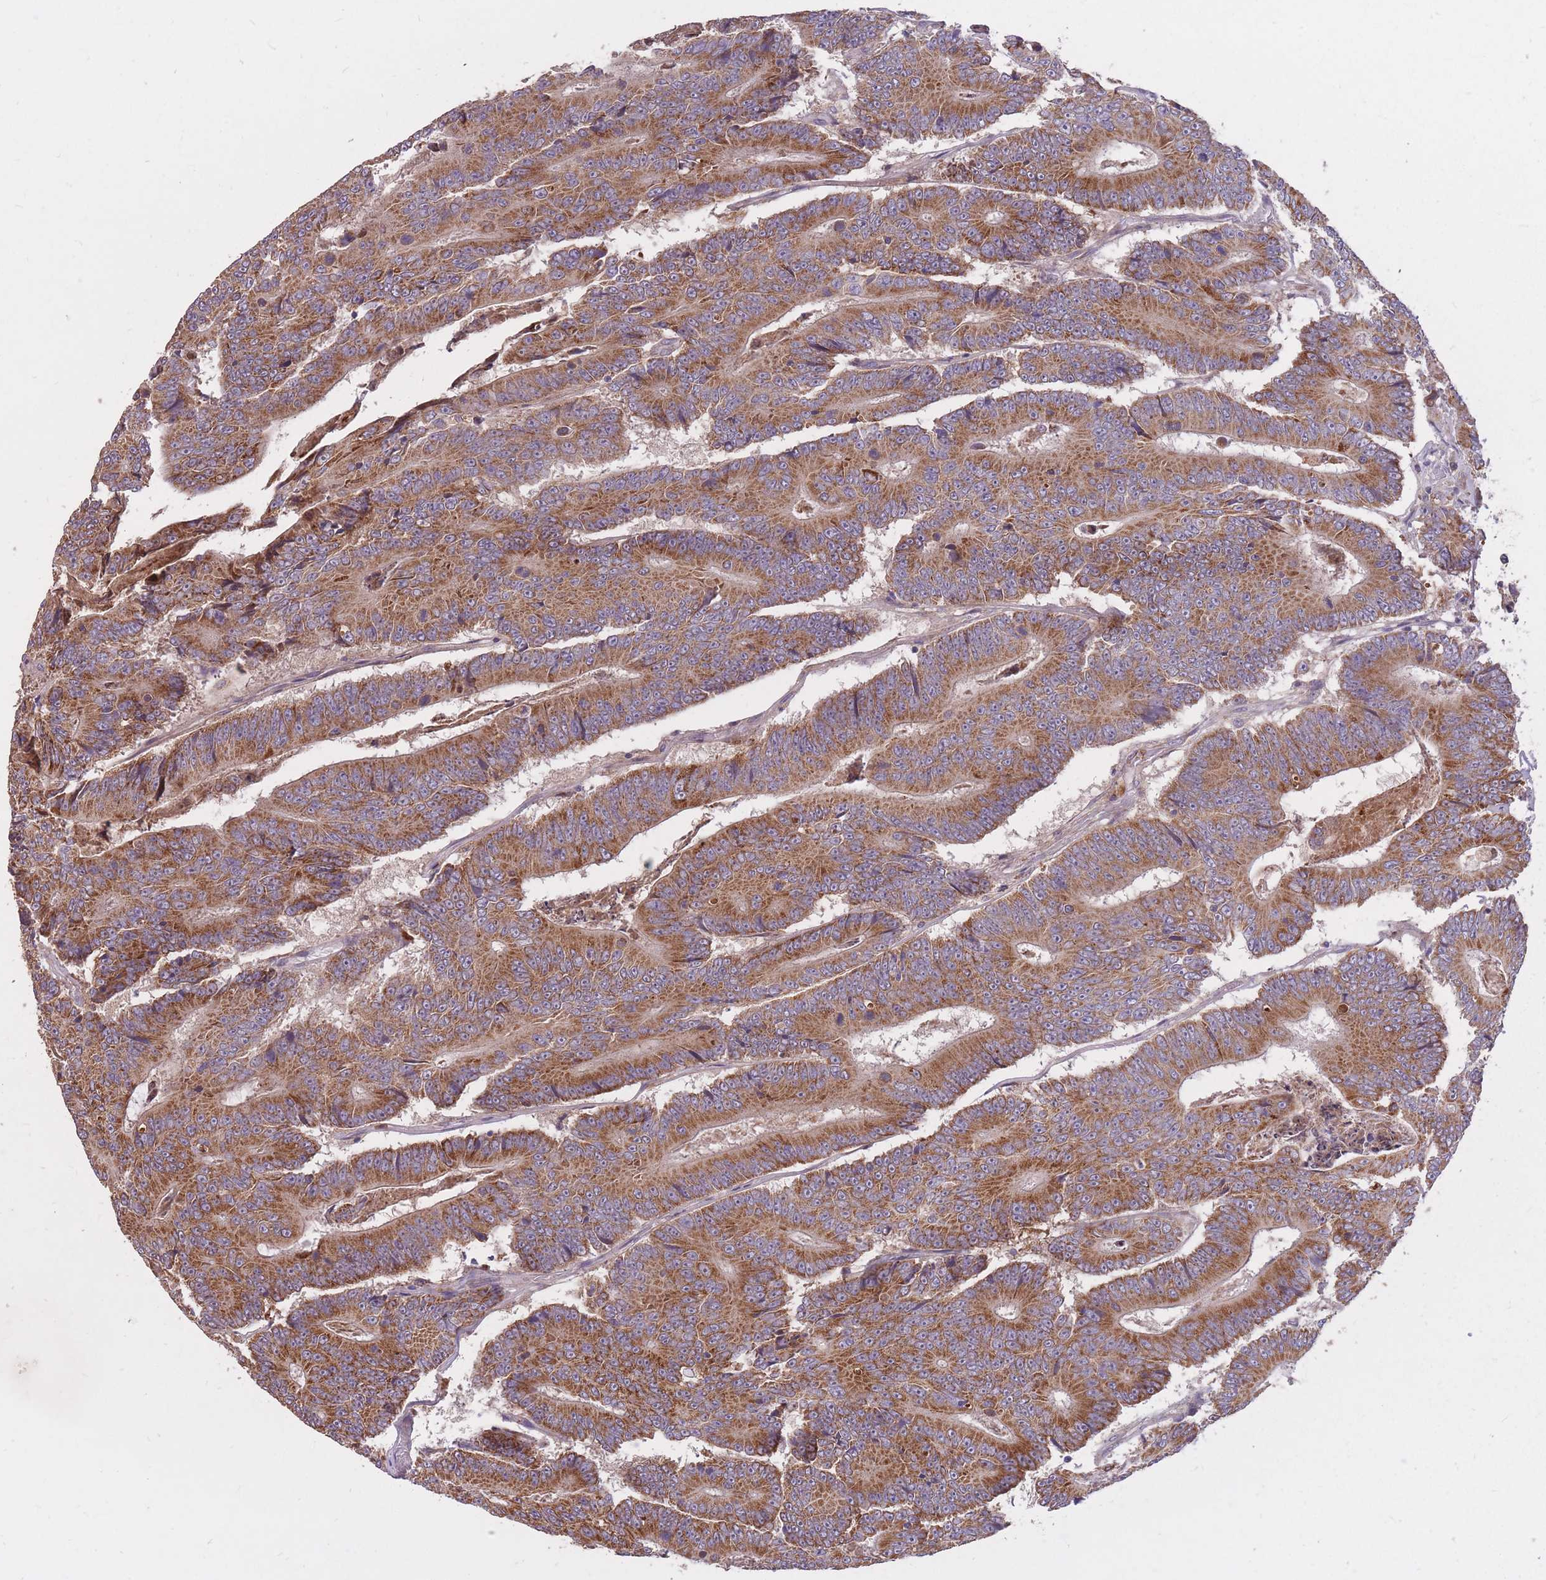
{"staining": {"intensity": "strong", "quantity": ">75%", "location": "cytoplasmic/membranous"}, "tissue": "colorectal cancer", "cell_type": "Tumor cells", "image_type": "cancer", "snomed": [{"axis": "morphology", "description": "Adenocarcinoma, NOS"}, {"axis": "topography", "description": "Colon"}], "caption": "An IHC photomicrograph of tumor tissue is shown. Protein staining in brown highlights strong cytoplasmic/membranous positivity in colorectal adenocarcinoma within tumor cells. The staining is performed using DAB brown chromogen to label protein expression. The nuclei are counter-stained blue using hematoxylin.", "gene": "IGF2BP2", "patient": {"sex": "male", "age": 83}}